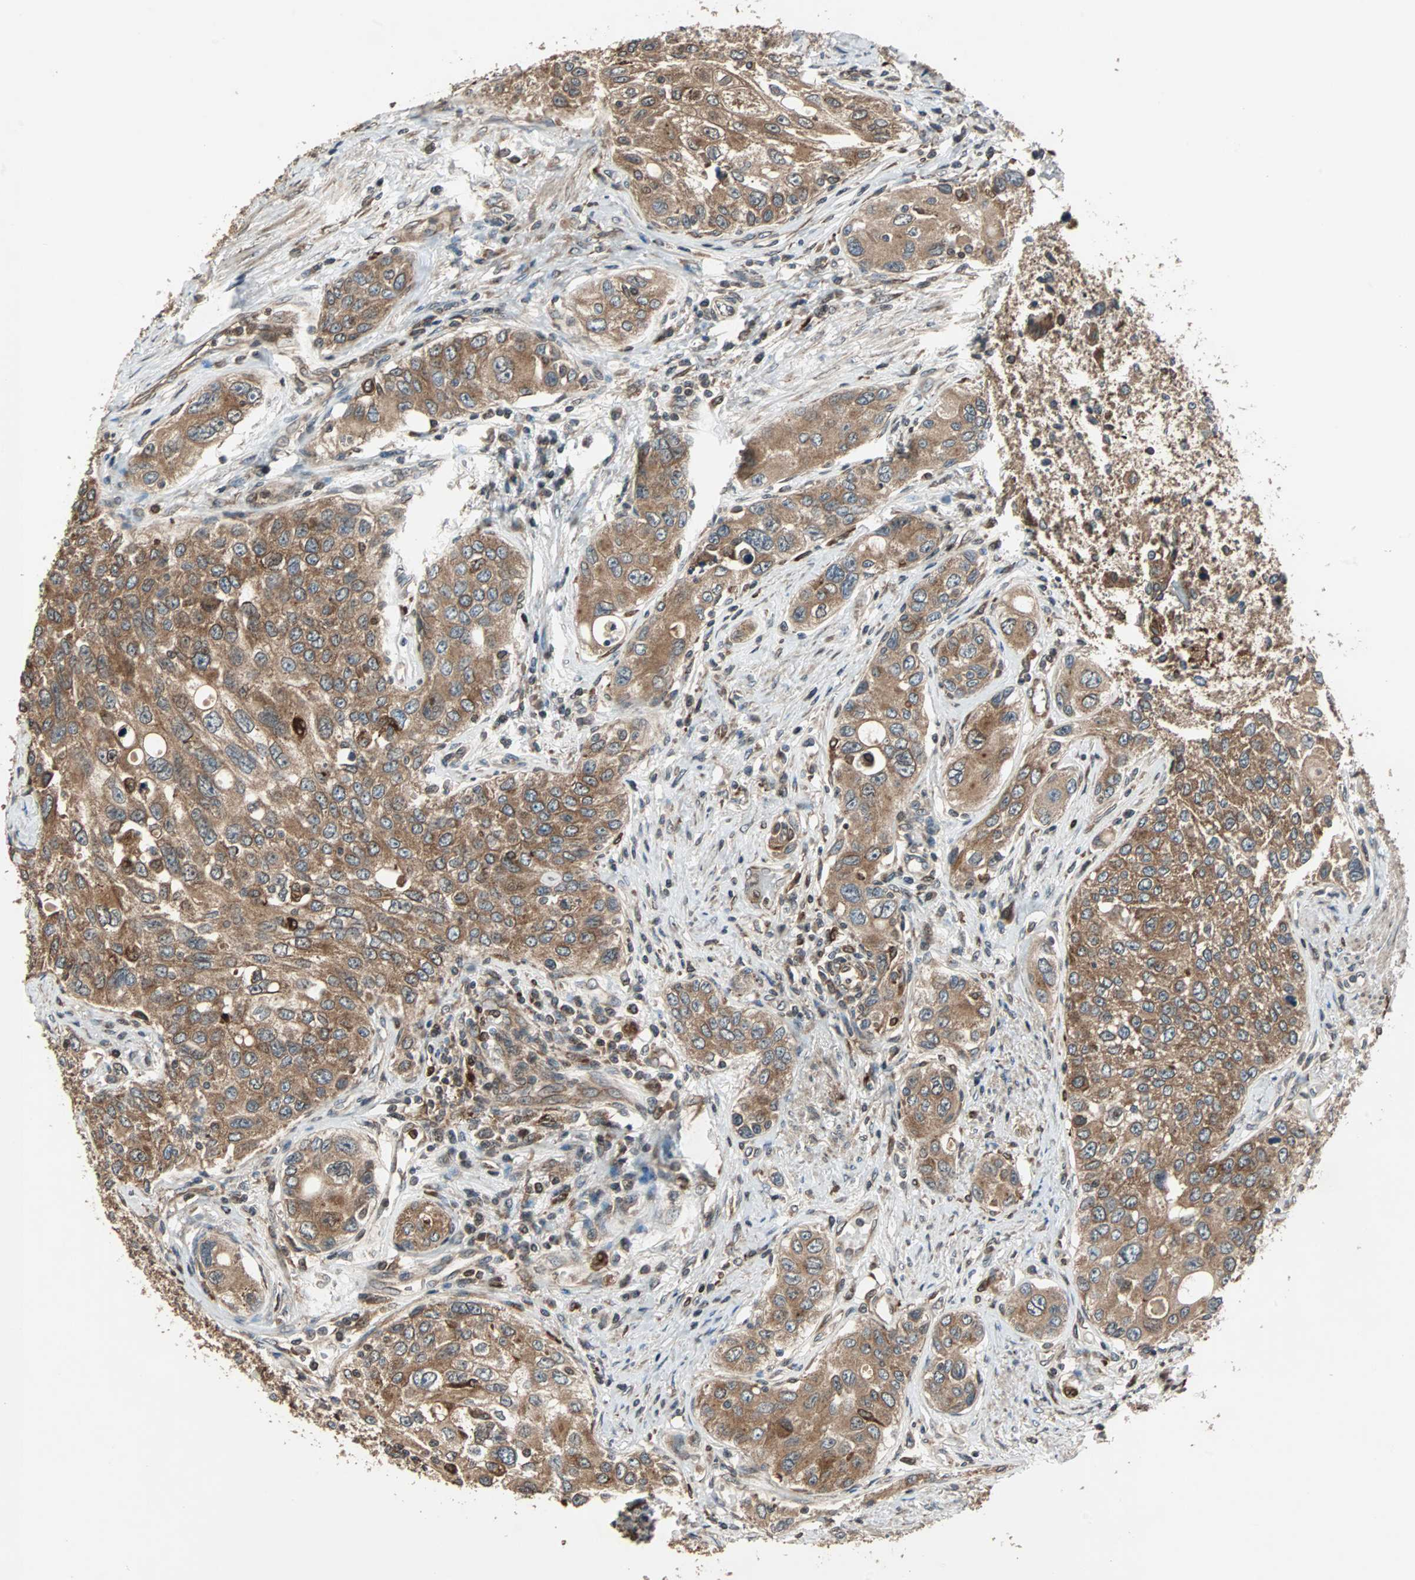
{"staining": {"intensity": "moderate", "quantity": ">75%", "location": "cytoplasmic/membranous"}, "tissue": "urothelial cancer", "cell_type": "Tumor cells", "image_type": "cancer", "snomed": [{"axis": "morphology", "description": "Urothelial carcinoma, High grade"}, {"axis": "topography", "description": "Urinary bladder"}], "caption": "There is medium levels of moderate cytoplasmic/membranous expression in tumor cells of urothelial carcinoma (high-grade), as demonstrated by immunohistochemical staining (brown color).", "gene": "RAB7A", "patient": {"sex": "female", "age": 56}}